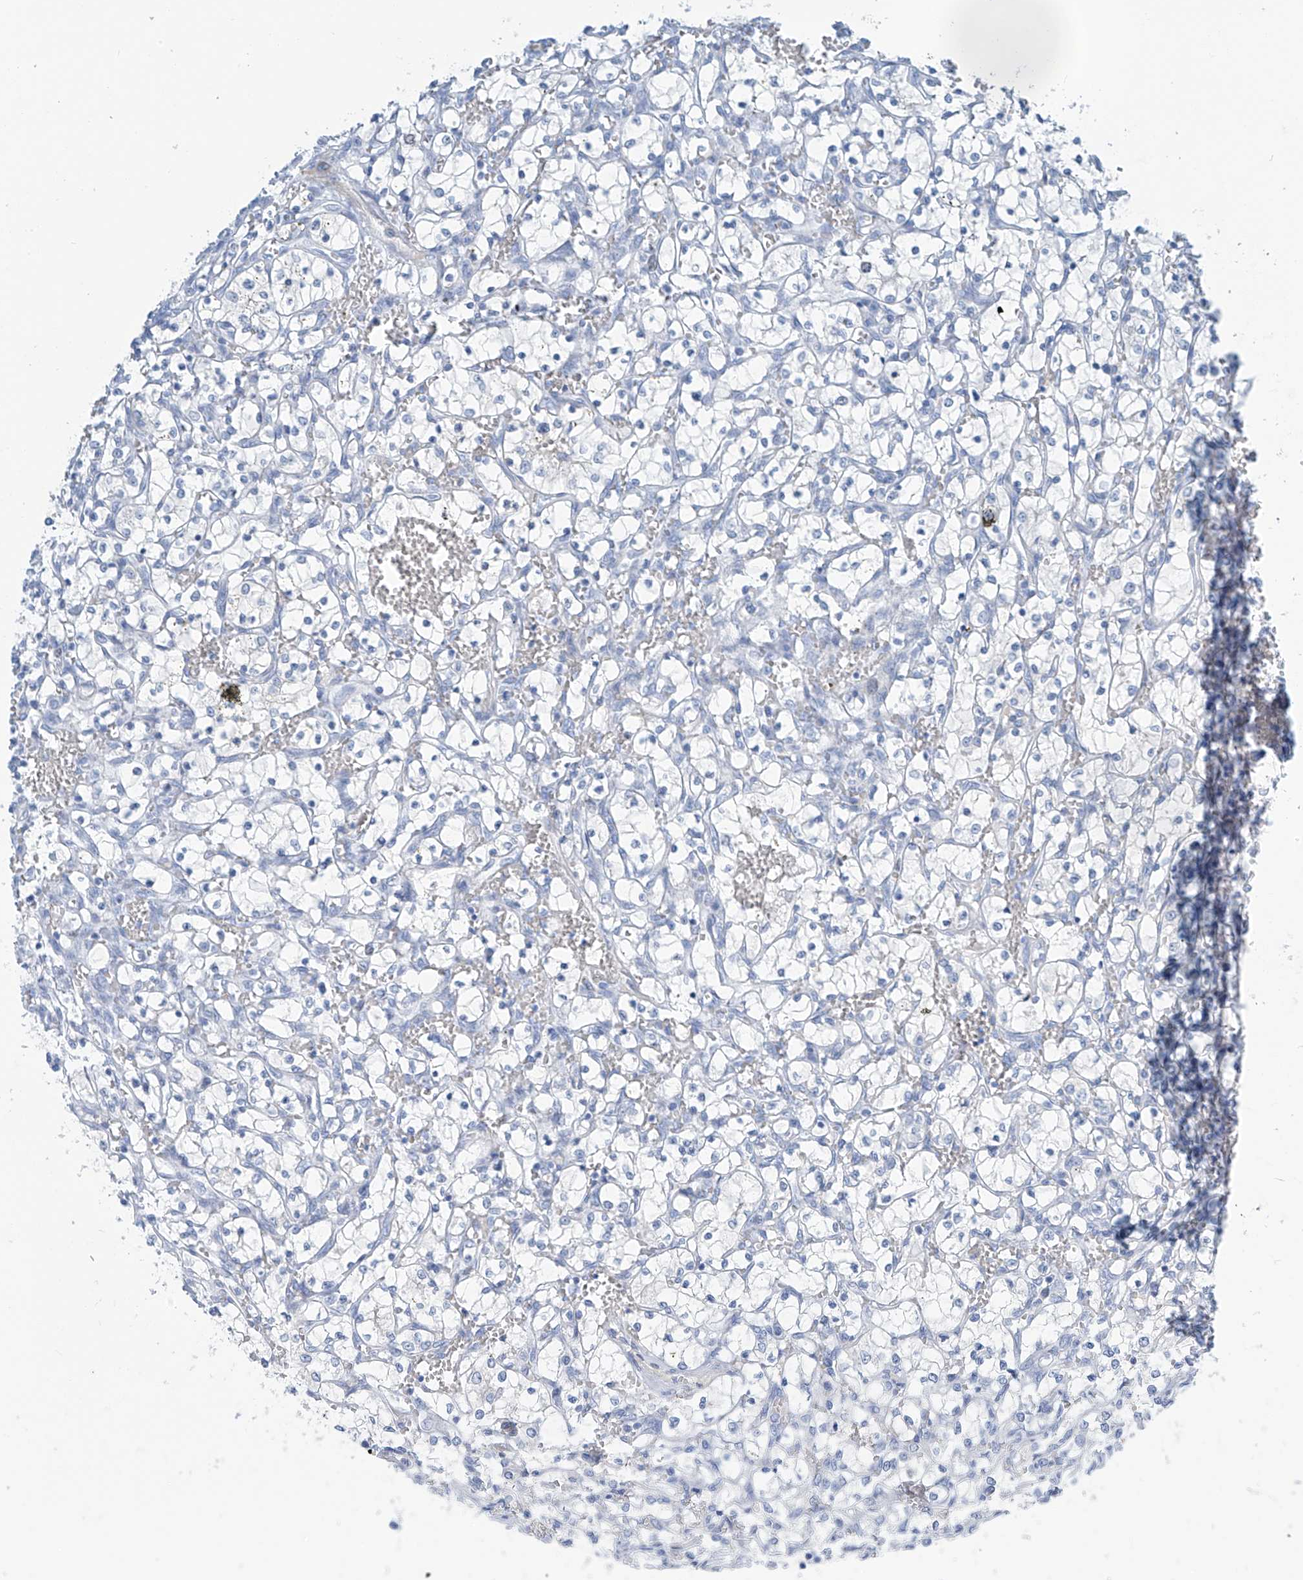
{"staining": {"intensity": "negative", "quantity": "none", "location": "none"}, "tissue": "renal cancer", "cell_type": "Tumor cells", "image_type": "cancer", "snomed": [{"axis": "morphology", "description": "Adenocarcinoma, NOS"}, {"axis": "topography", "description": "Kidney"}], "caption": "Protein analysis of adenocarcinoma (renal) shows no significant positivity in tumor cells.", "gene": "SGO2", "patient": {"sex": "female", "age": 69}}